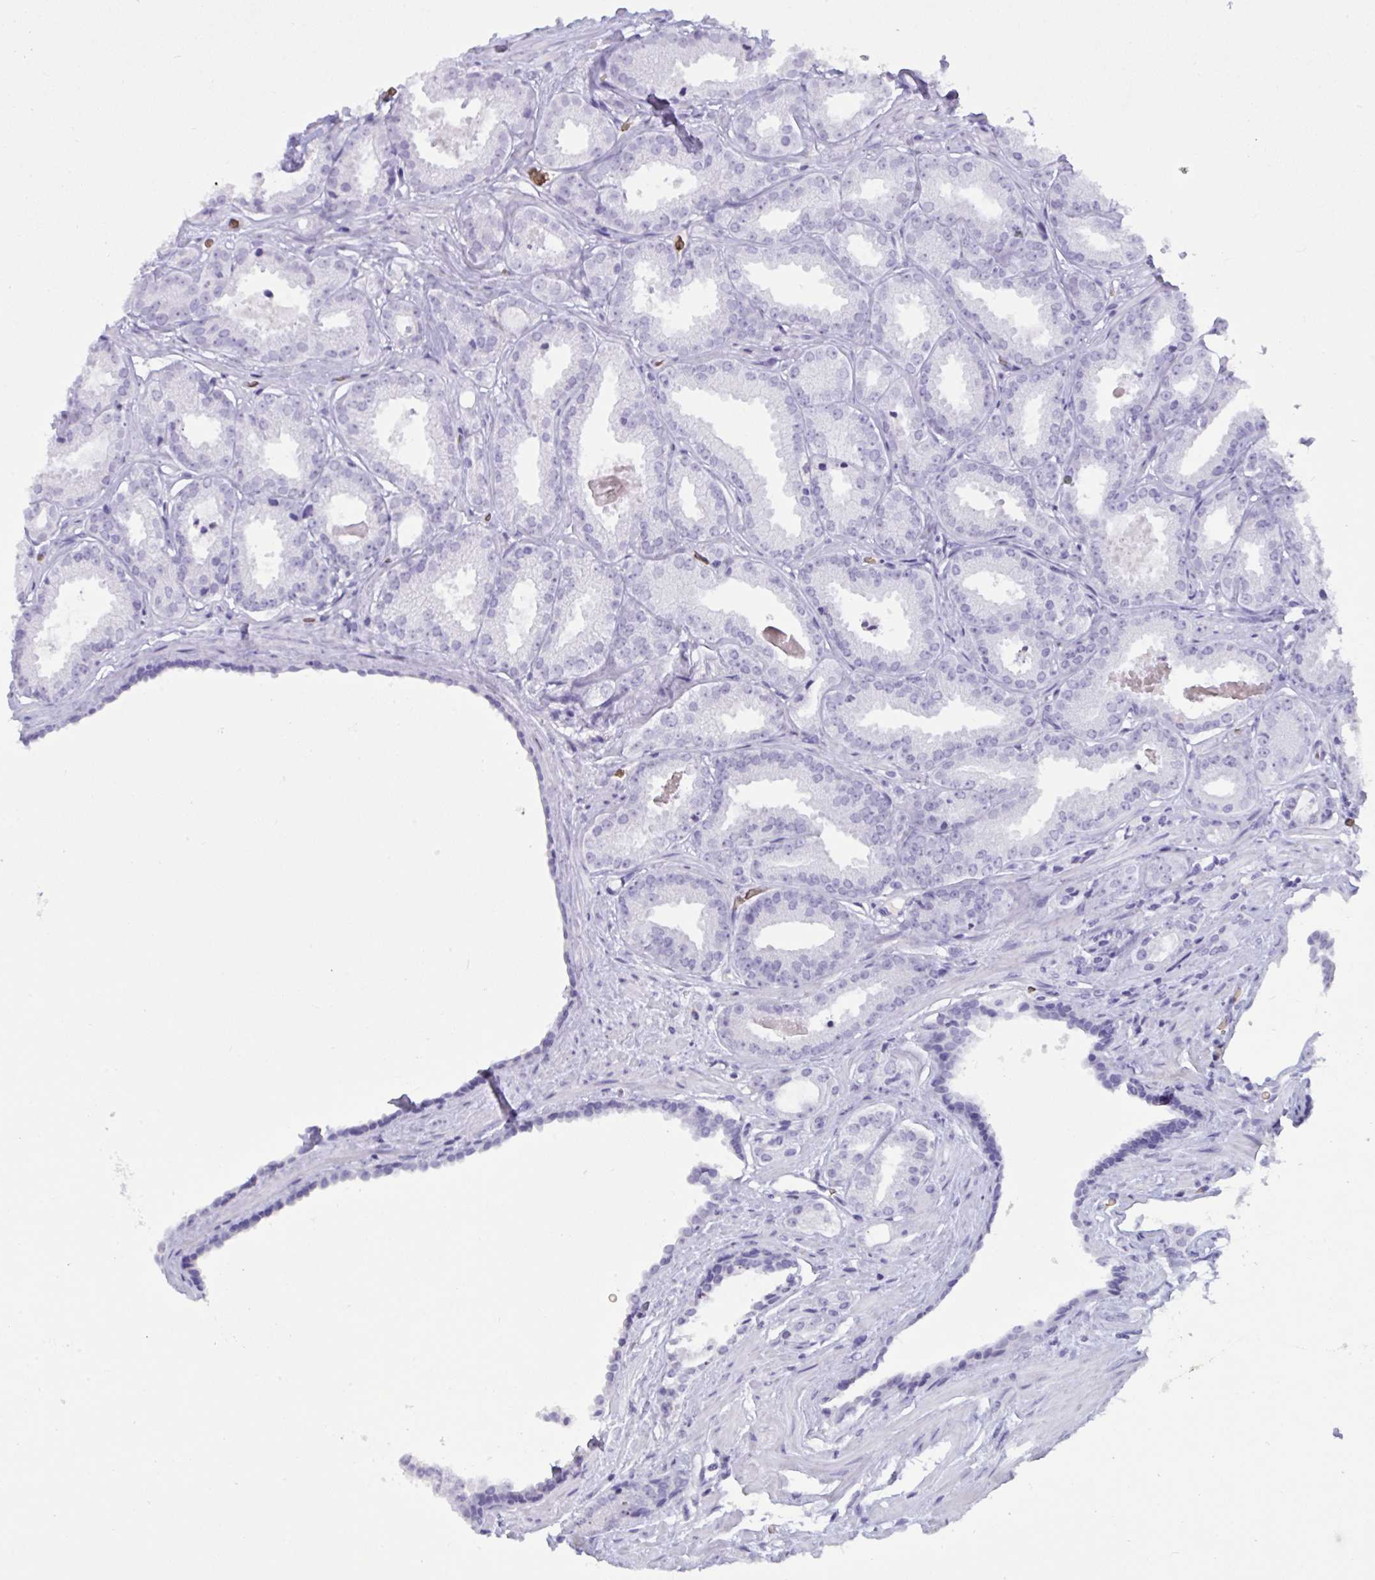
{"staining": {"intensity": "negative", "quantity": "none", "location": "none"}, "tissue": "prostate cancer", "cell_type": "Tumor cells", "image_type": "cancer", "snomed": [{"axis": "morphology", "description": "Adenocarcinoma, Low grade"}, {"axis": "topography", "description": "Prostate"}], "caption": "IHC image of neoplastic tissue: prostate adenocarcinoma (low-grade) stained with DAB (3,3'-diaminobenzidine) exhibits no significant protein positivity in tumor cells.", "gene": "SLC2A1", "patient": {"sex": "male", "age": 67}}